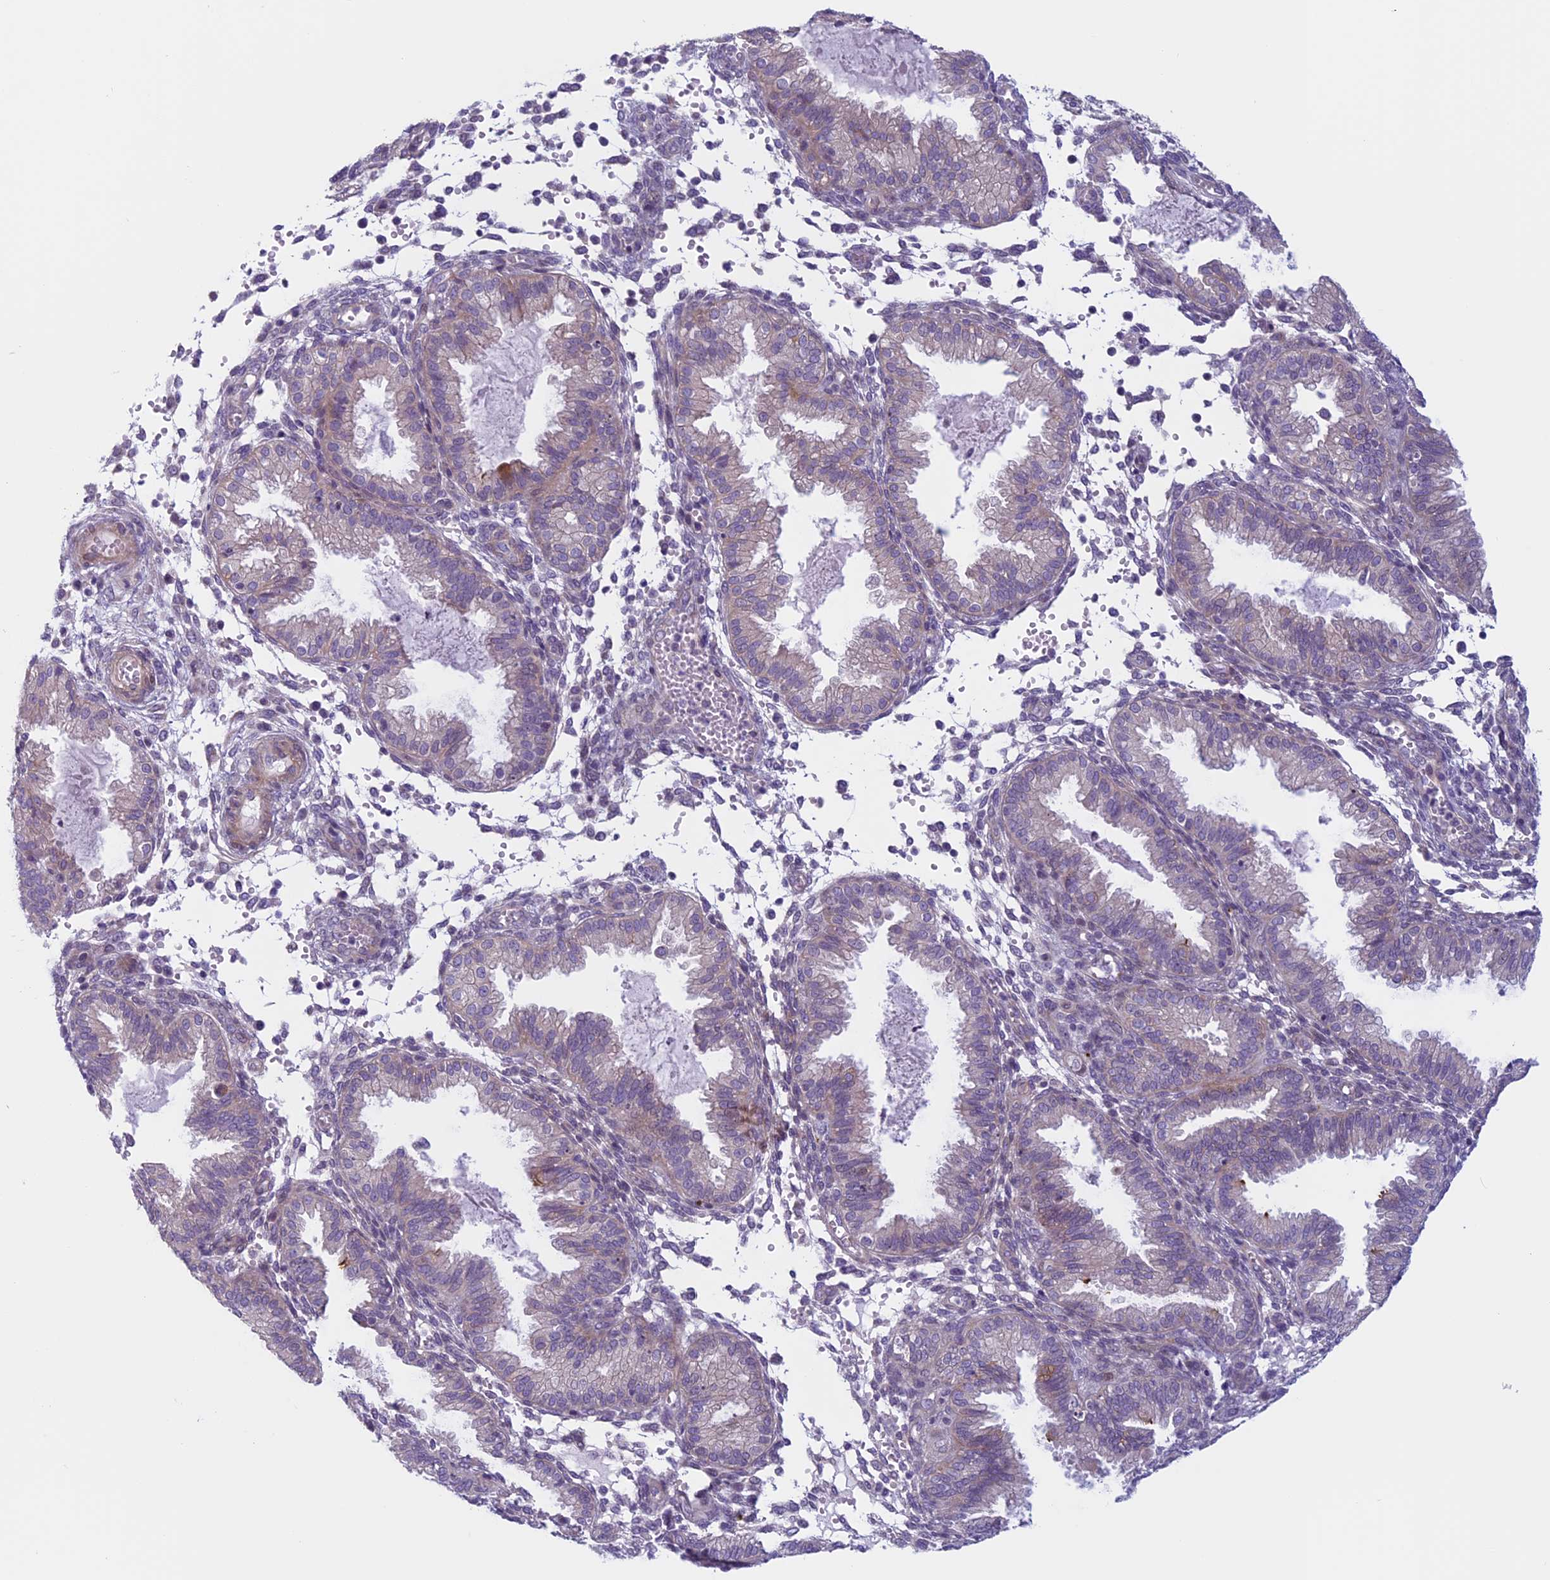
{"staining": {"intensity": "negative", "quantity": "none", "location": "none"}, "tissue": "endometrium", "cell_type": "Cells in endometrial stroma", "image_type": "normal", "snomed": [{"axis": "morphology", "description": "Normal tissue, NOS"}, {"axis": "topography", "description": "Endometrium"}], "caption": "Immunohistochemistry photomicrograph of benign human endometrium stained for a protein (brown), which reveals no positivity in cells in endometrial stroma.", "gene": "CNOT6L", "patient": {"sex": "female", "age": 33}}